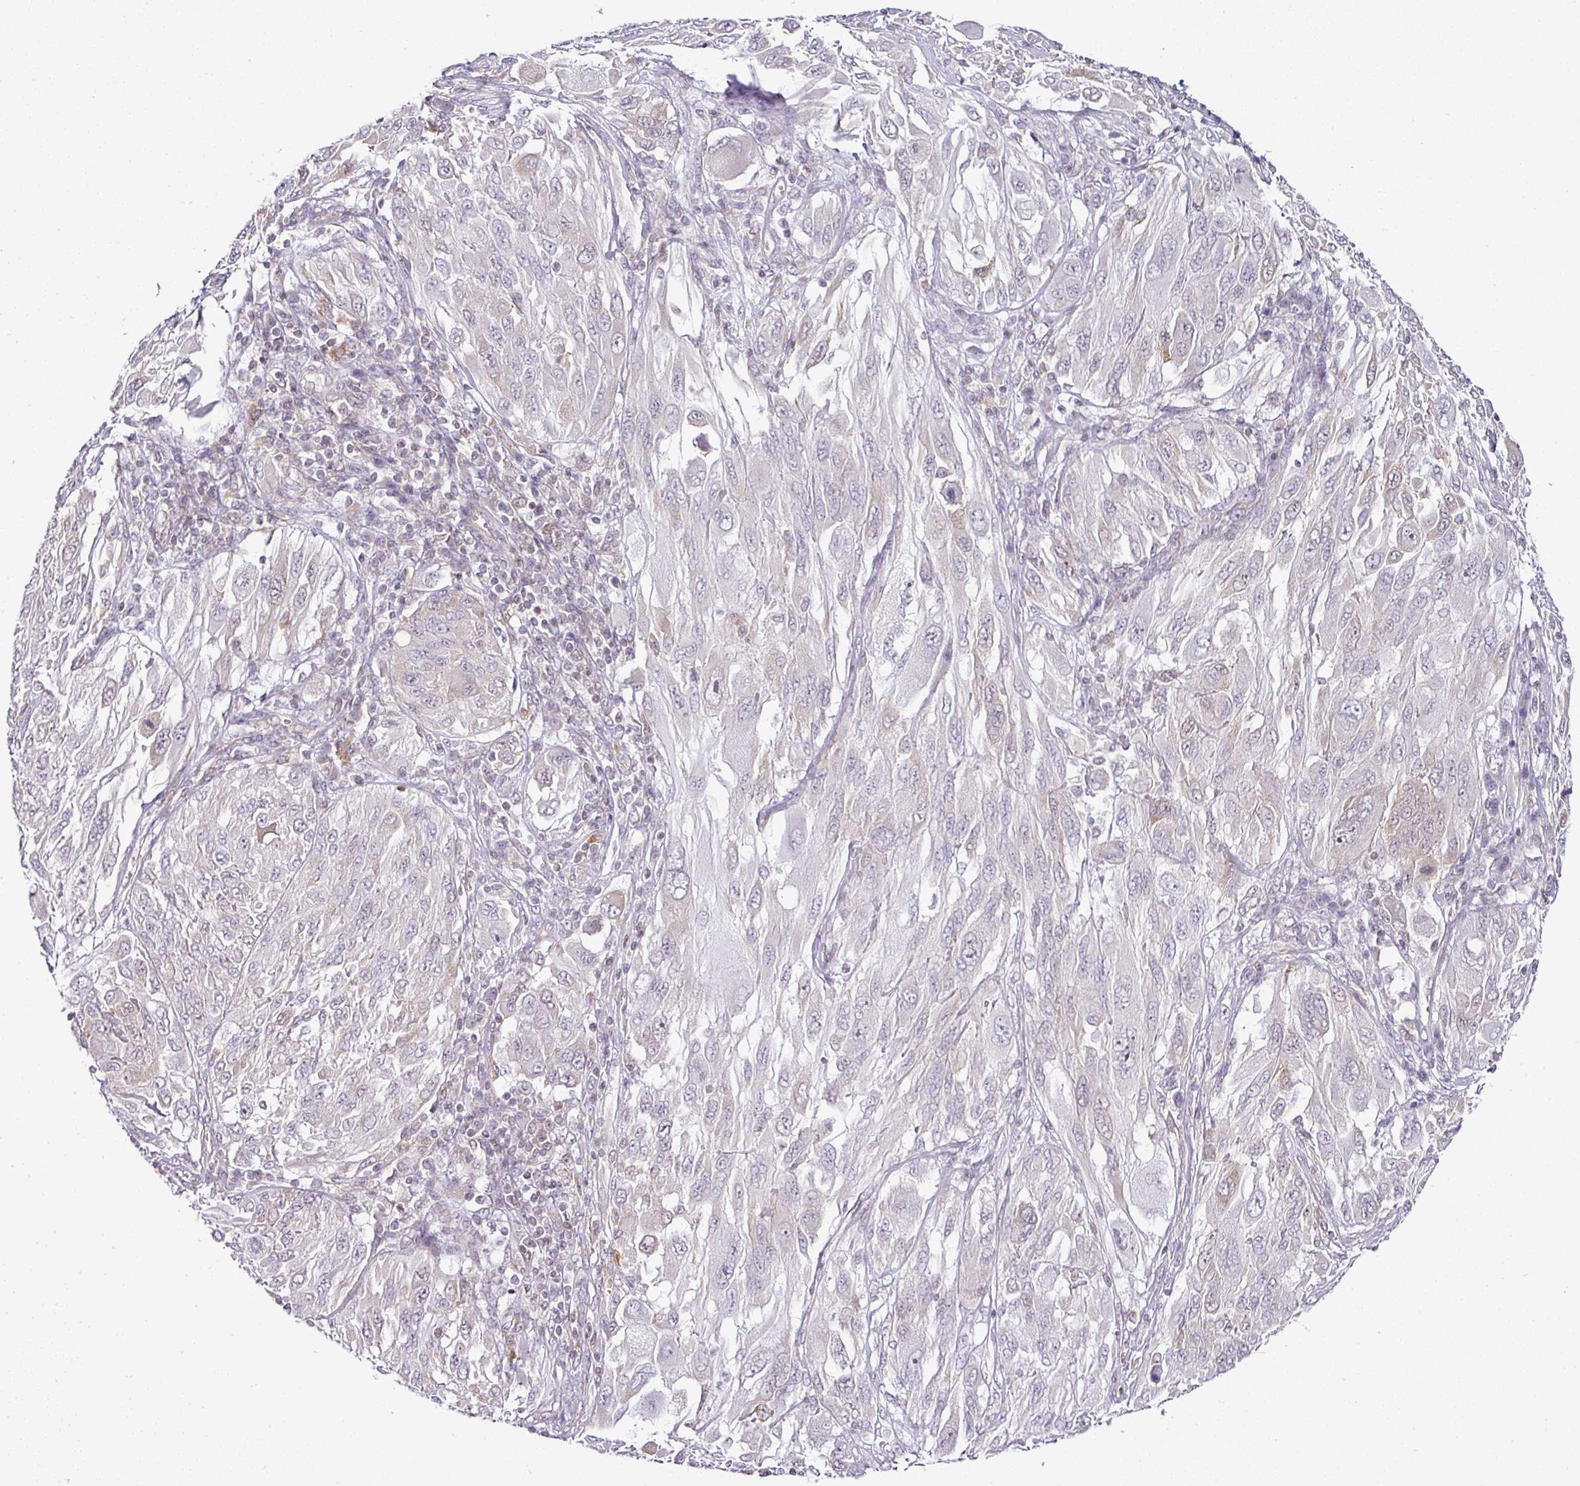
{"staining": {"intensity": "negative", "quantity": "none", "location": "none"}, "tissue": "melanoma", "cell_type": "Tumor cells", "image_type": "cancer", "snomed": [{"axis": "morphology", "description": "Malignant melanoma, NOS"}, {"axis": "topography", "description": "Skin"}], "caption": "This micrograph is of melanoma stained with IHC to label a protein in brown with the nuclei are counter-stained blue. There is no expression in tumor cells.", "gene": "FAM32A", "patient": {"sex": "female", "age": 91}}